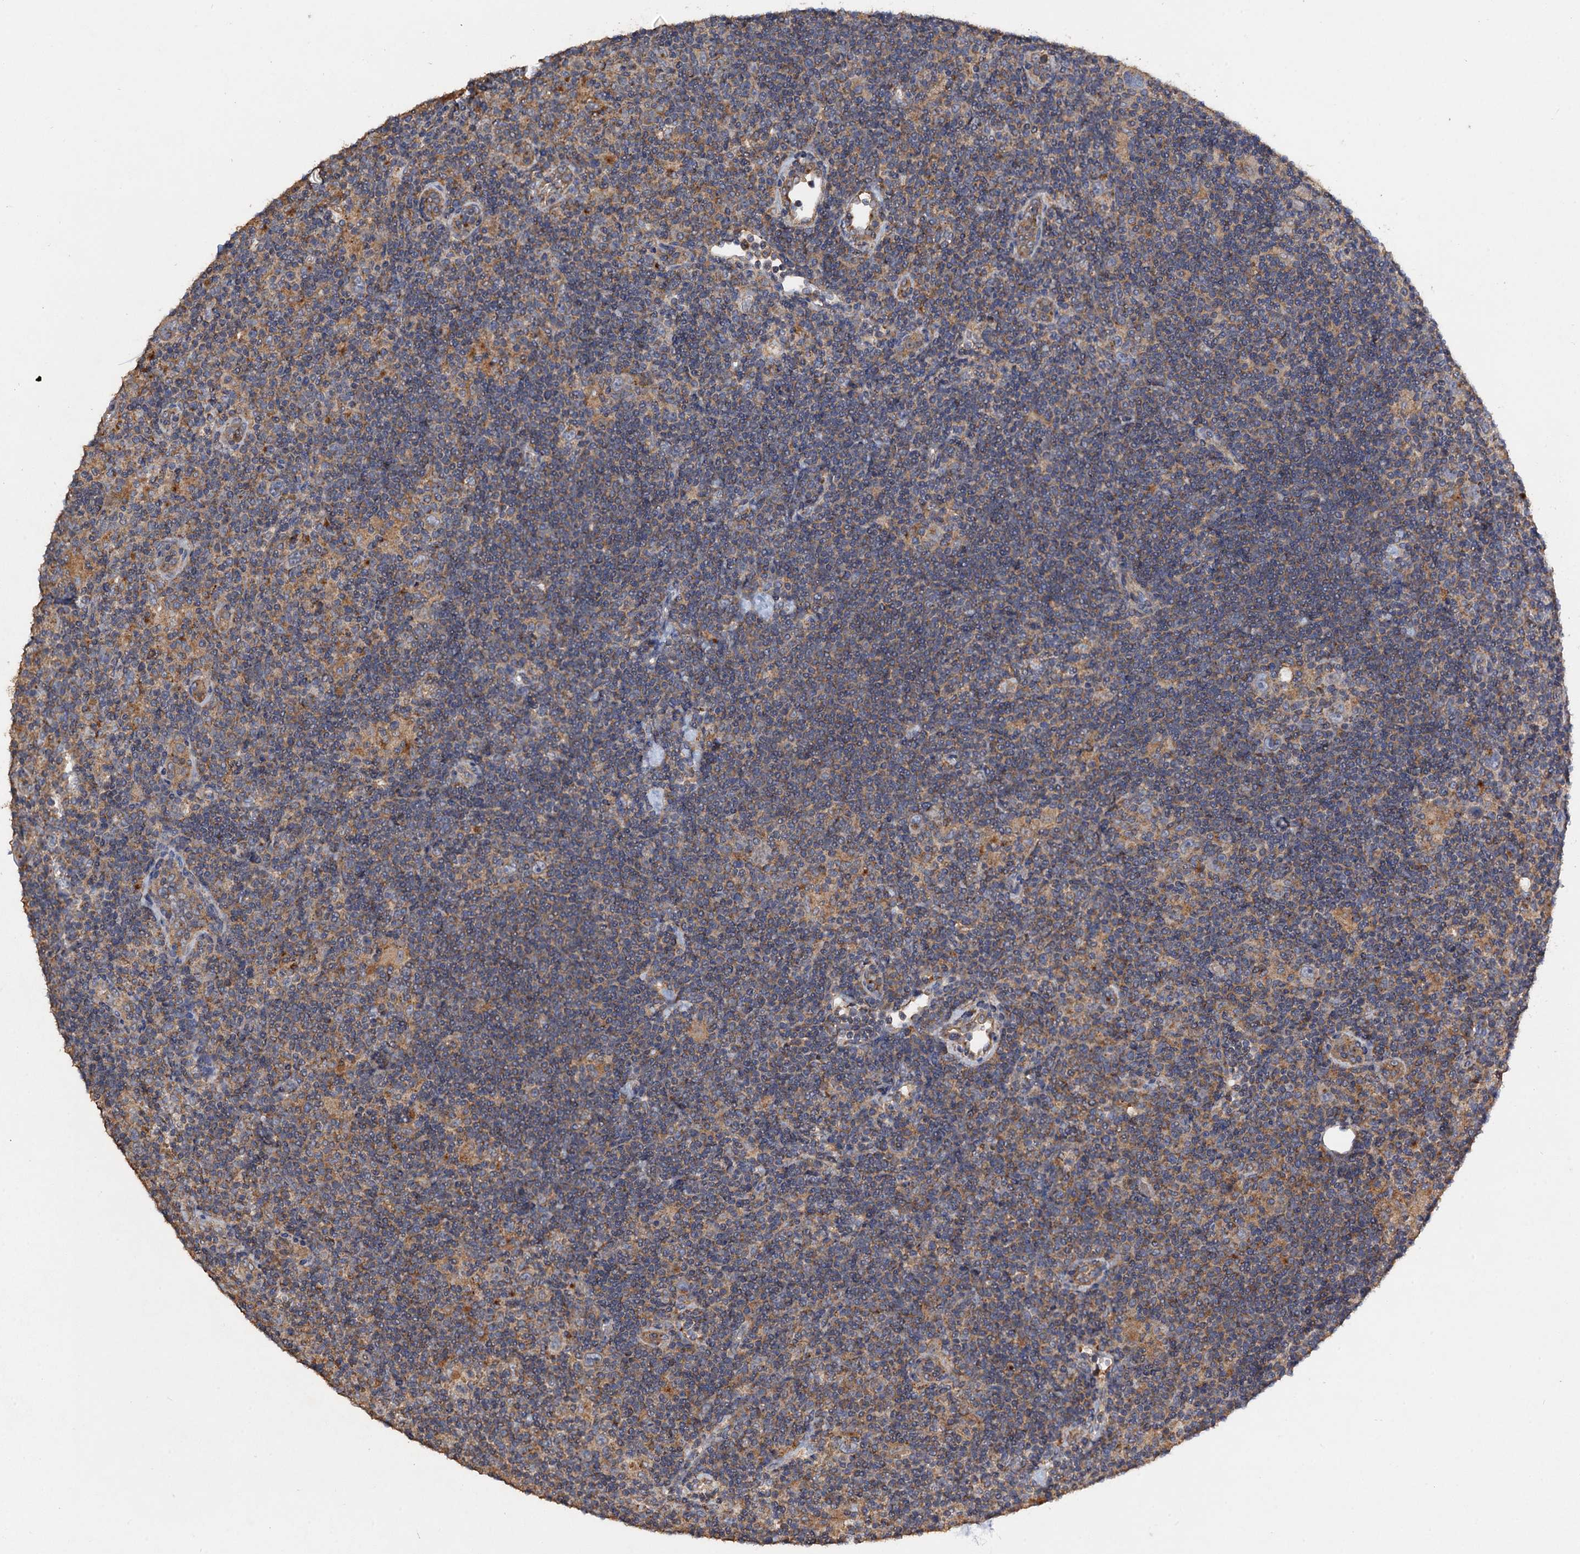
{"staining": {"intensity": "weak", "quantity": "25%-75%", "location": "cytoplasmic/membranous"}, "tissue": "lymphoma", "cell_type": "Tumor cells", "image_type": "cancer", "snomed": [{"axis": "morphology", "description": "Hodgkin's disease, NOS"}, {"axis": "topography", "description": "Lymph node"}], "caption": "This is an image of immunohistochemistry (IHC) staining of Hodgkin's disease, which shows weak expression in the cytoplasmic/membranous of tumor cells.", "gene": "SCUBE3", "patient": {"sex": "female", "age": 57}}